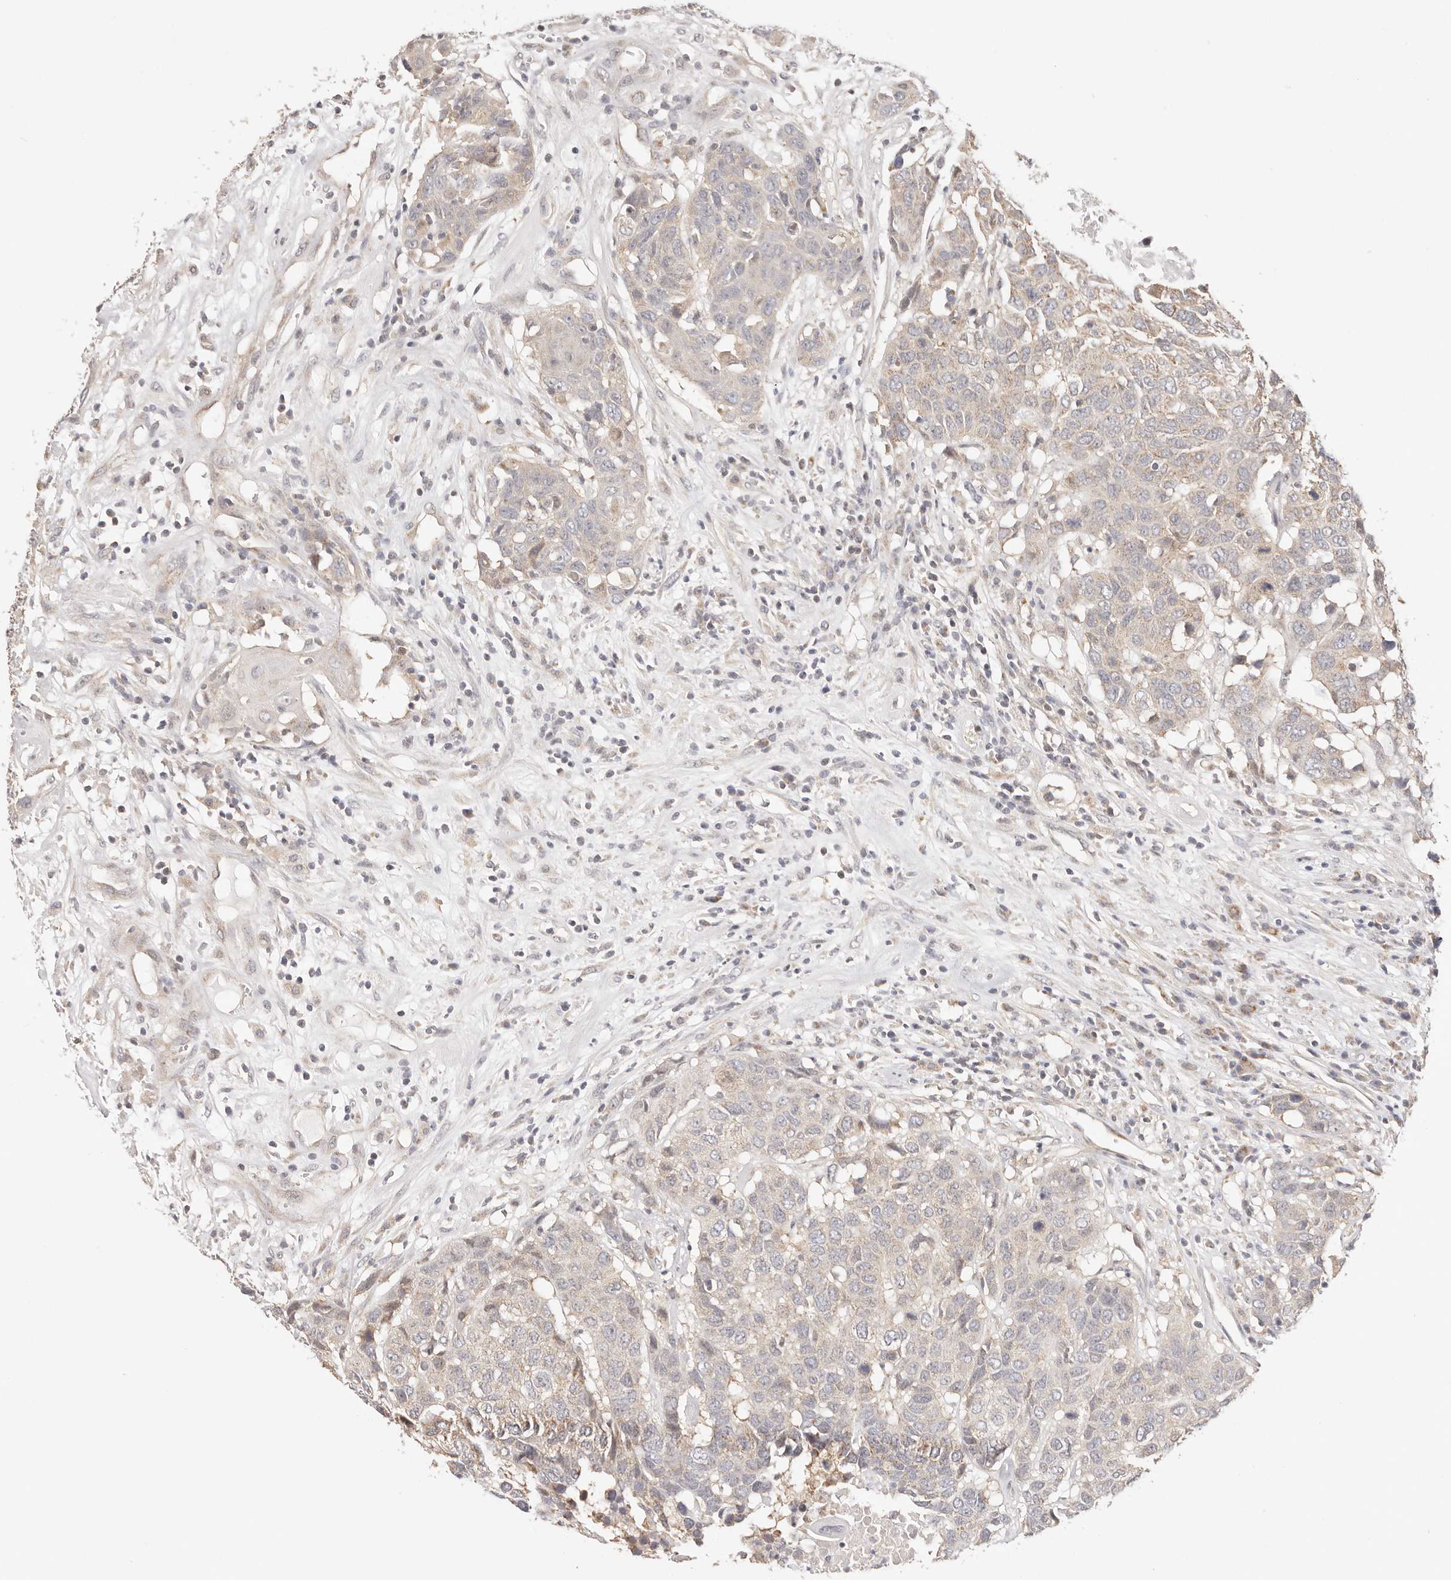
{"staining": {"intensity": "weak", "quantity": ">75%", "location": "cytoplasmic/membranous"}, "tissue": "head and neck cancer", "cell_type": "Tumor cells", "image_type": "cancer", "snomed": [{"axis": "morphology", "description": "Squamous cell carcinoma, NOS"}, {"axis": "topography", "description": "Head-Neck"}], "caption": "Squamous cell carcinoma (head and neck) tissue exhibits weak cytoplasmic/membranous positivity in about >75% of tumor cells, visualized by immunohistochemistry. Nuclei are stained in blue.", "gene": "KCMF1", "patient": {"sex": "male", "age": 66}}